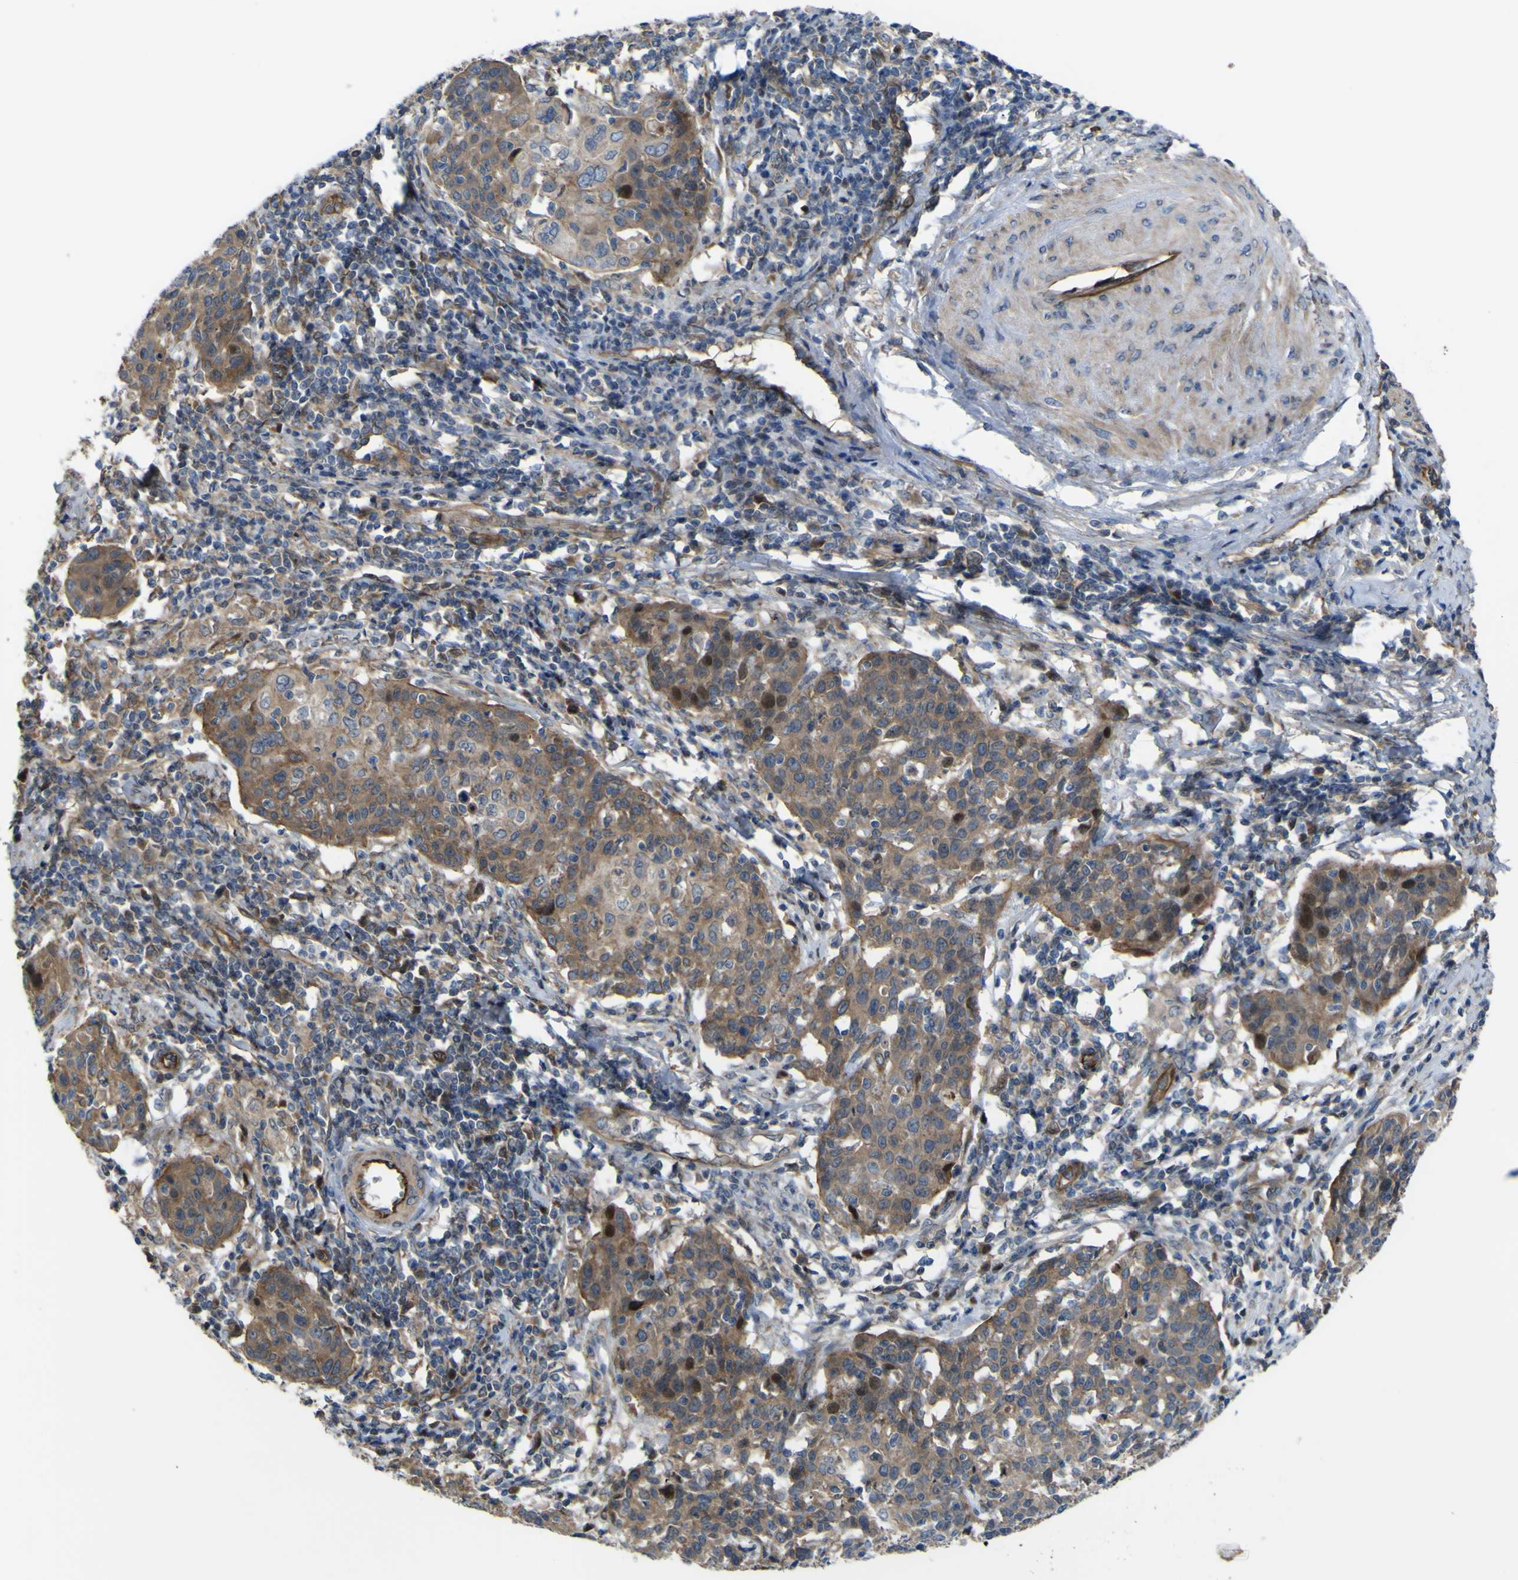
{"staining": {"intensity": "moderate", "quantity": ">75%", "location": "cytoplasmic/membranous"}, "tissue": "cervical cancer", "cell_type": "Tumor cells", "image_type": "cancer", "snomed": [{"axis": "morphology", "description": "Squamous cell carcinoma, NOS"}, {"axis": "topography", "description": "Cervix"}], "caption": "DAB (3,3'-diaminobenzidine) immunohistochemical staining of cervical squamous cell carcinoma shows moderate cytoplasmic/membranous protein staining in about >75% of tumor cells.", "gene": "FBXO30", "patient": {"sex": "female", "age": 38}}